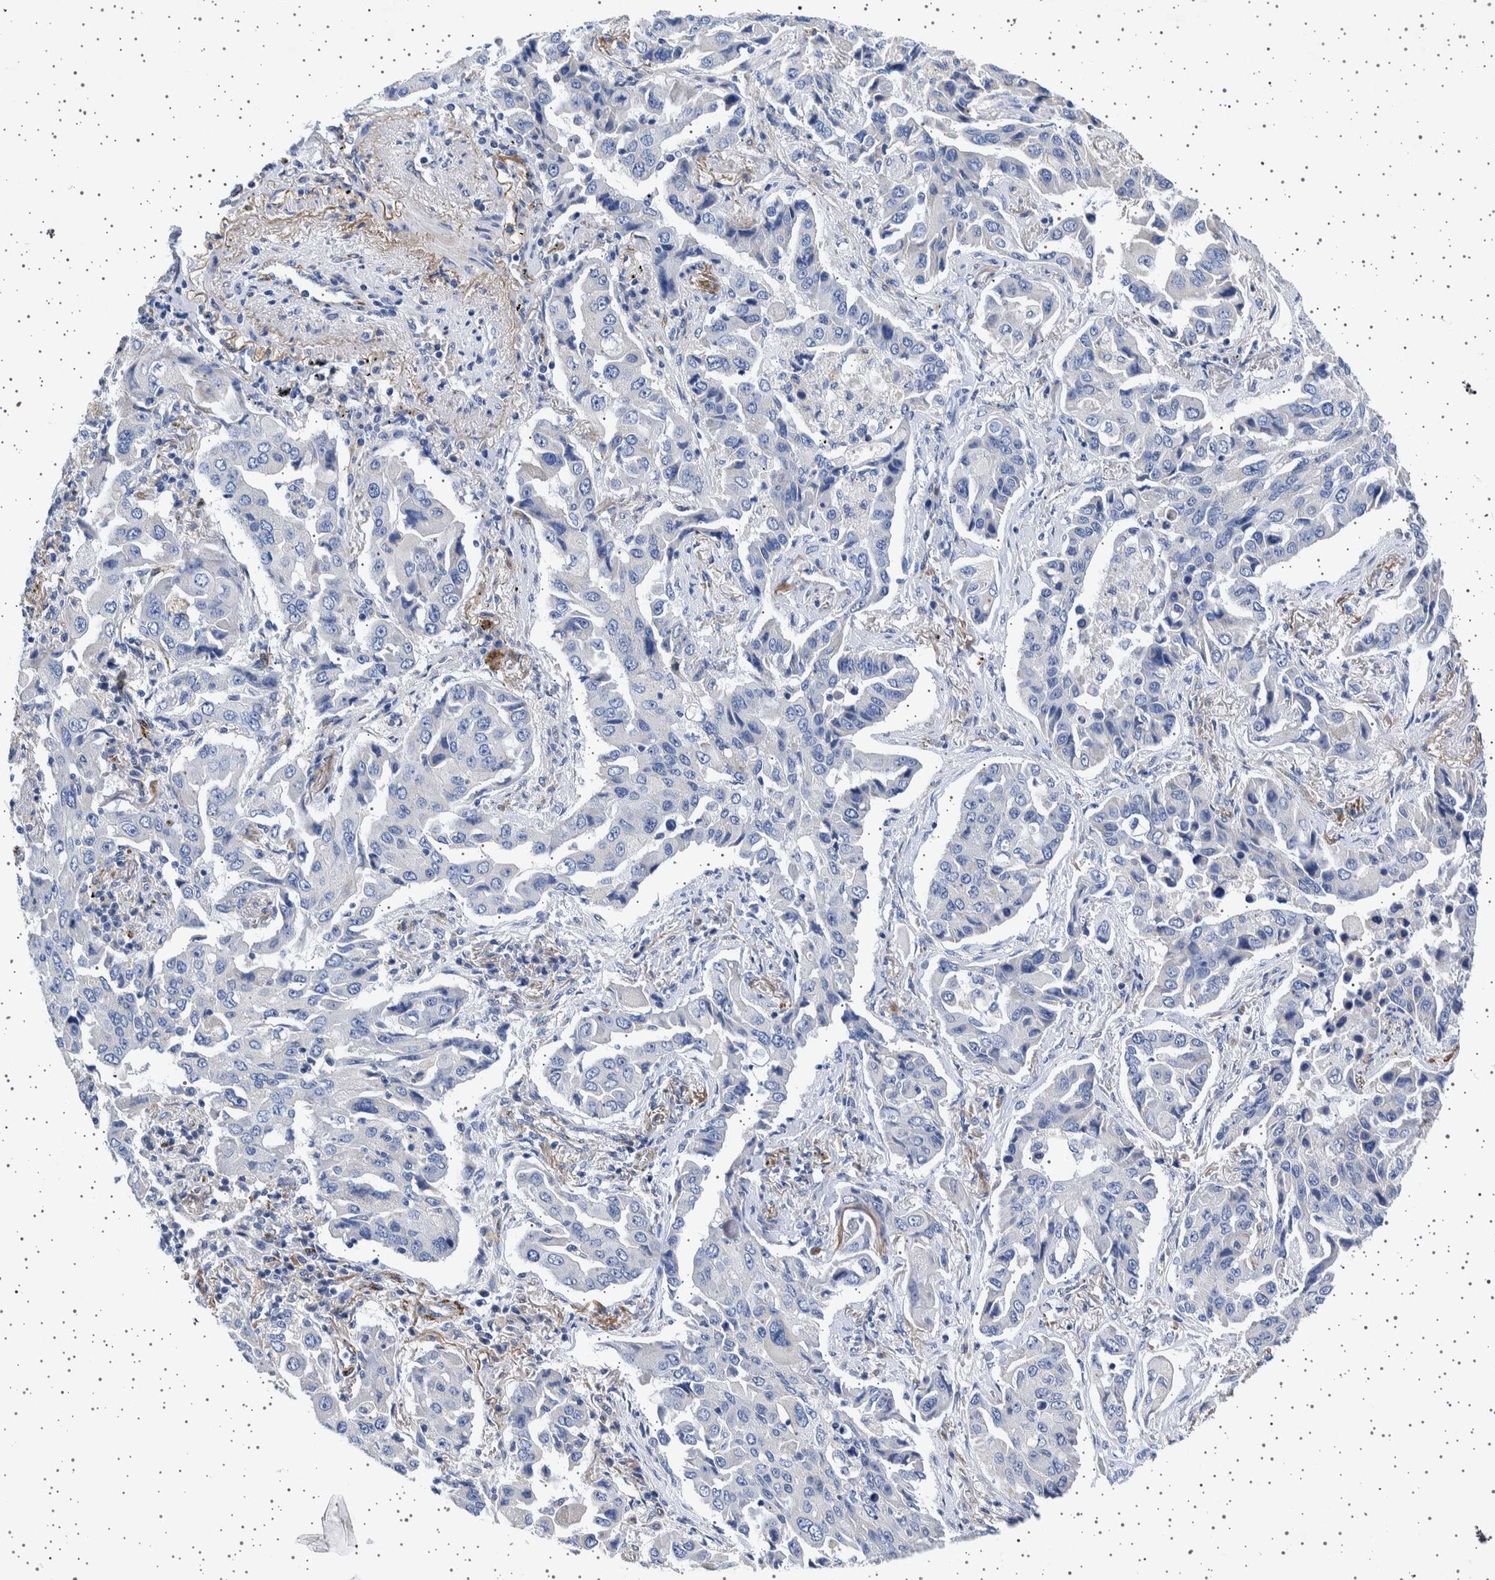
{"staining": {"intensity": "negative", "quantity": "none", "location": "none"}, "tissue": "lung cancer", "cell_type": "Tumor cells", "image_type": "cancer", "snomed": [{"axis": "morphology", "description": "Adenocarcinoma, NOS"}, {"axis": "topography", "description": "Lung"}], "caption": "An IHC image of adenocarcinoma (lung) is shown. There is no staining in tumor cells of adenocarcinoma (lung).", "gene": "SEPTIN4", "patient": {"sex": "female", "age": 65}}